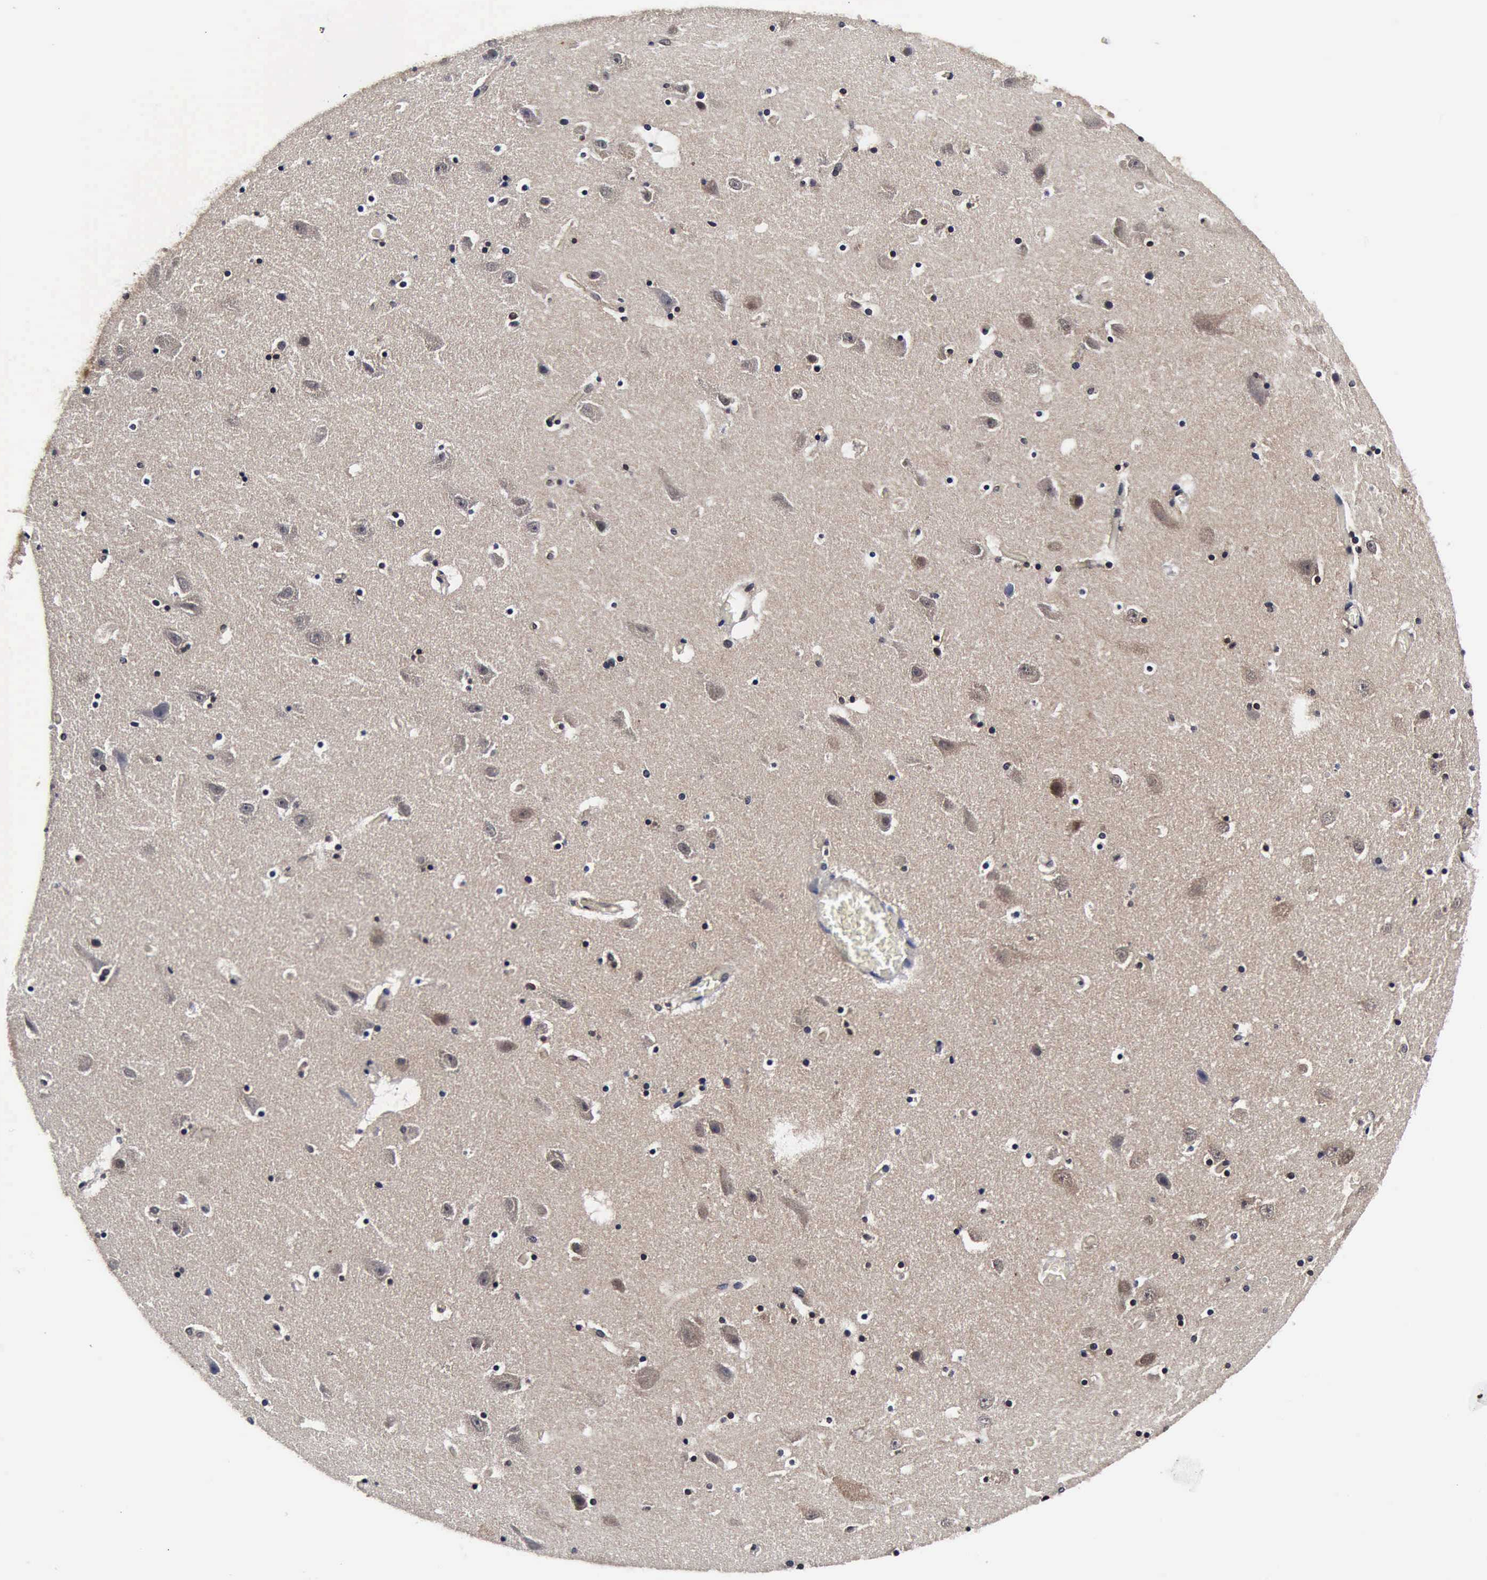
{"staining": {"intensity": "negative", "quantity": "none", "location": "none"}, "tissue": "hippocampus", "cell_type": "Glial cells", "image_type": "normal", "snomed": [{"axis": "morphology", "description": "Normal tissue, NOS"}, {"axis": "topography", "description": "Hippocampus"}], "caption": "IHC photomicrograph of benign hippocampus: hippocampus stained with DAB (3,3'-diaminobenzidine) reveals no significant protein positivity in glial cells. Brightfield microscopy of IHC stained with DAB (brown) and hematoxylin (blue), captured at high magnification.", "gene": "UBC", "patient": {"sex": "male", "age": 45}}